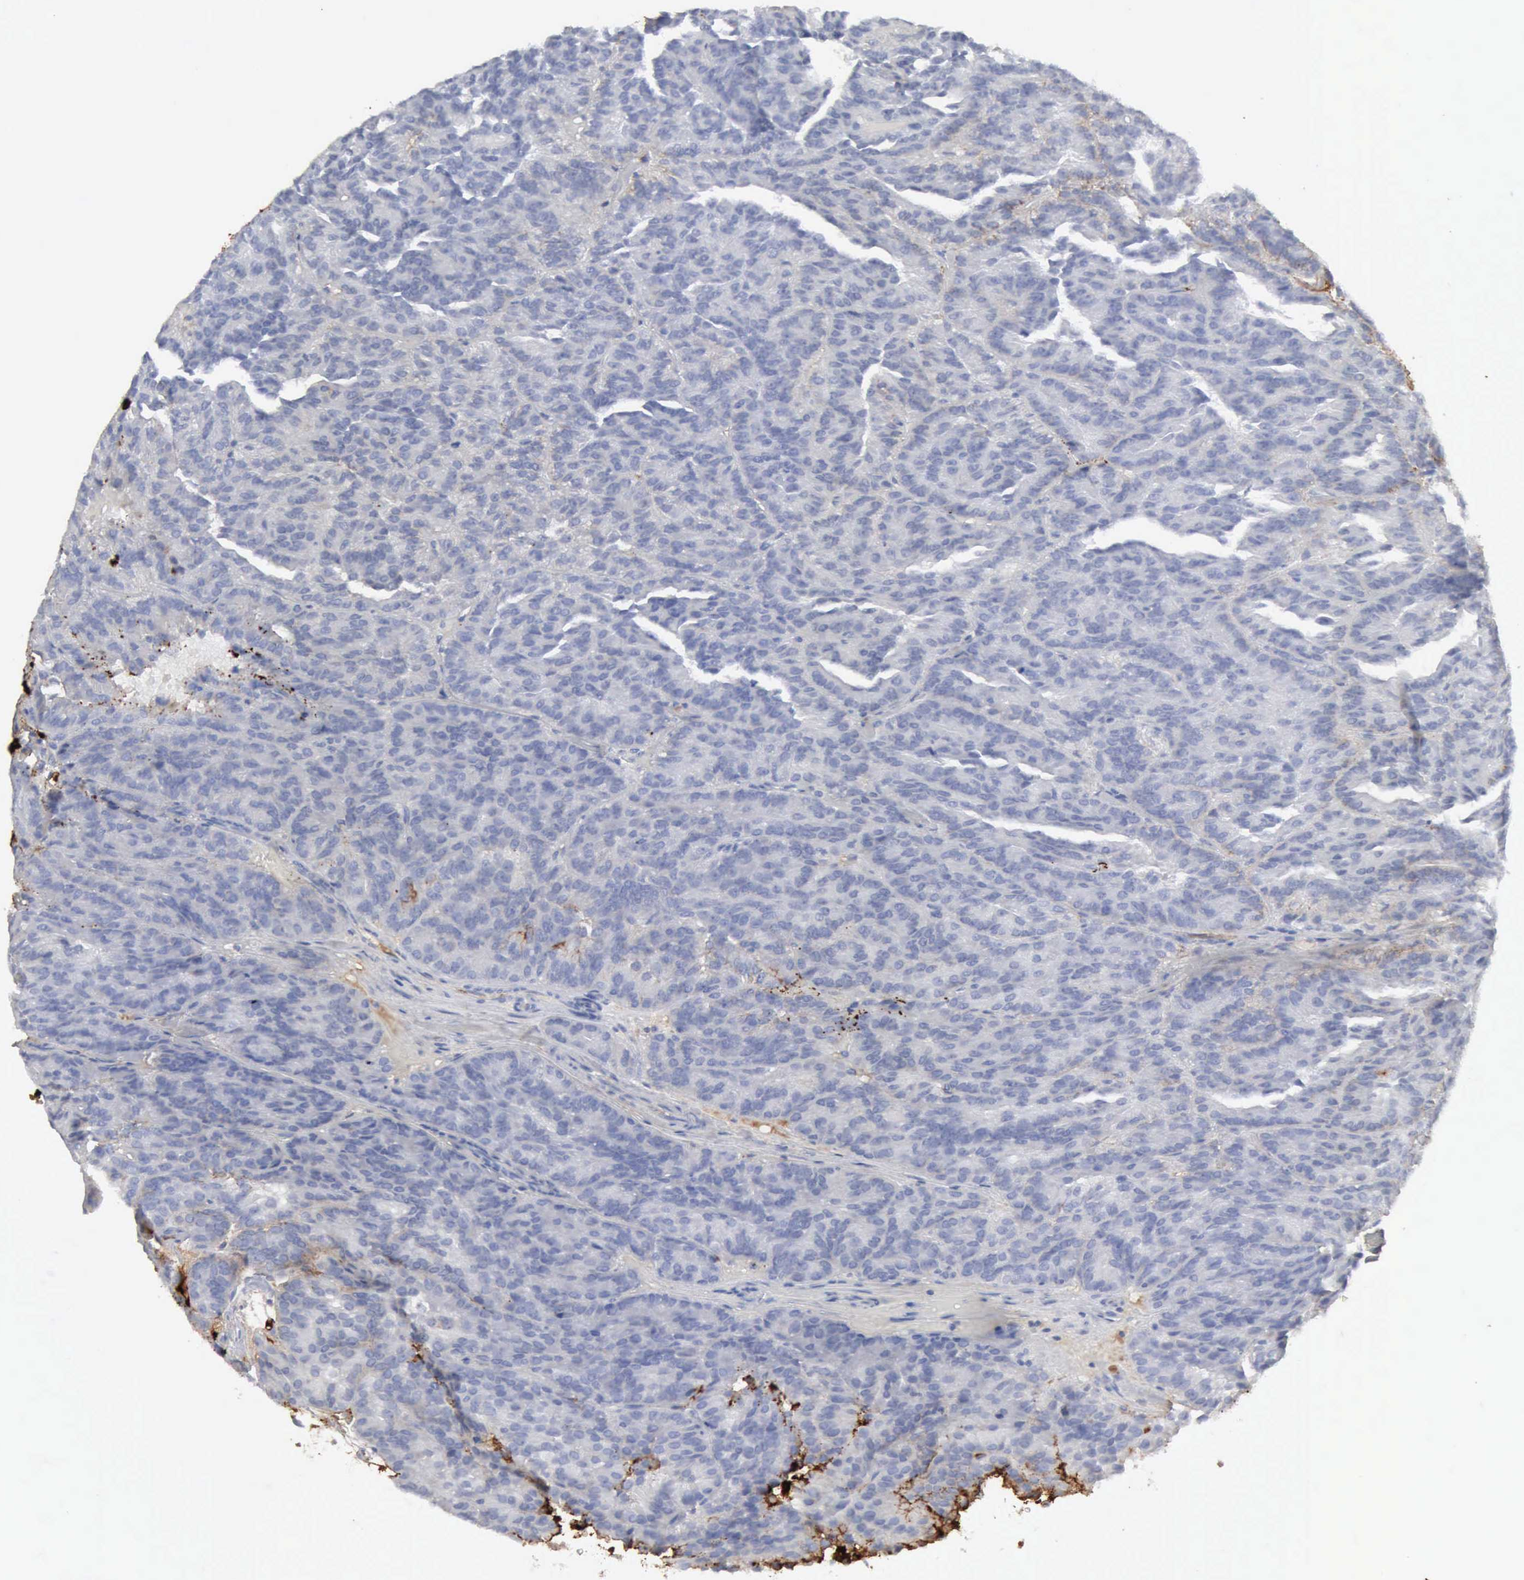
{"staining": {"intensity": "negative", "quantity": "none", "location": "none"}, "tissue": "renal cancer", "cell_type": "Tumor cells", "image_type": "cancer", "snomed": [{"axis": "morphology", "description": "Adenocarcinoma, NOS"}, {"axis": "topography", "description": "Kidney"}], "caption": "Renal cancer (adenocarcinoma) stained for a protein using IHC demonstrates no expression tumor cells.", "gene": "C4BPA", "patient": {"sex": "male", "age": 46}}